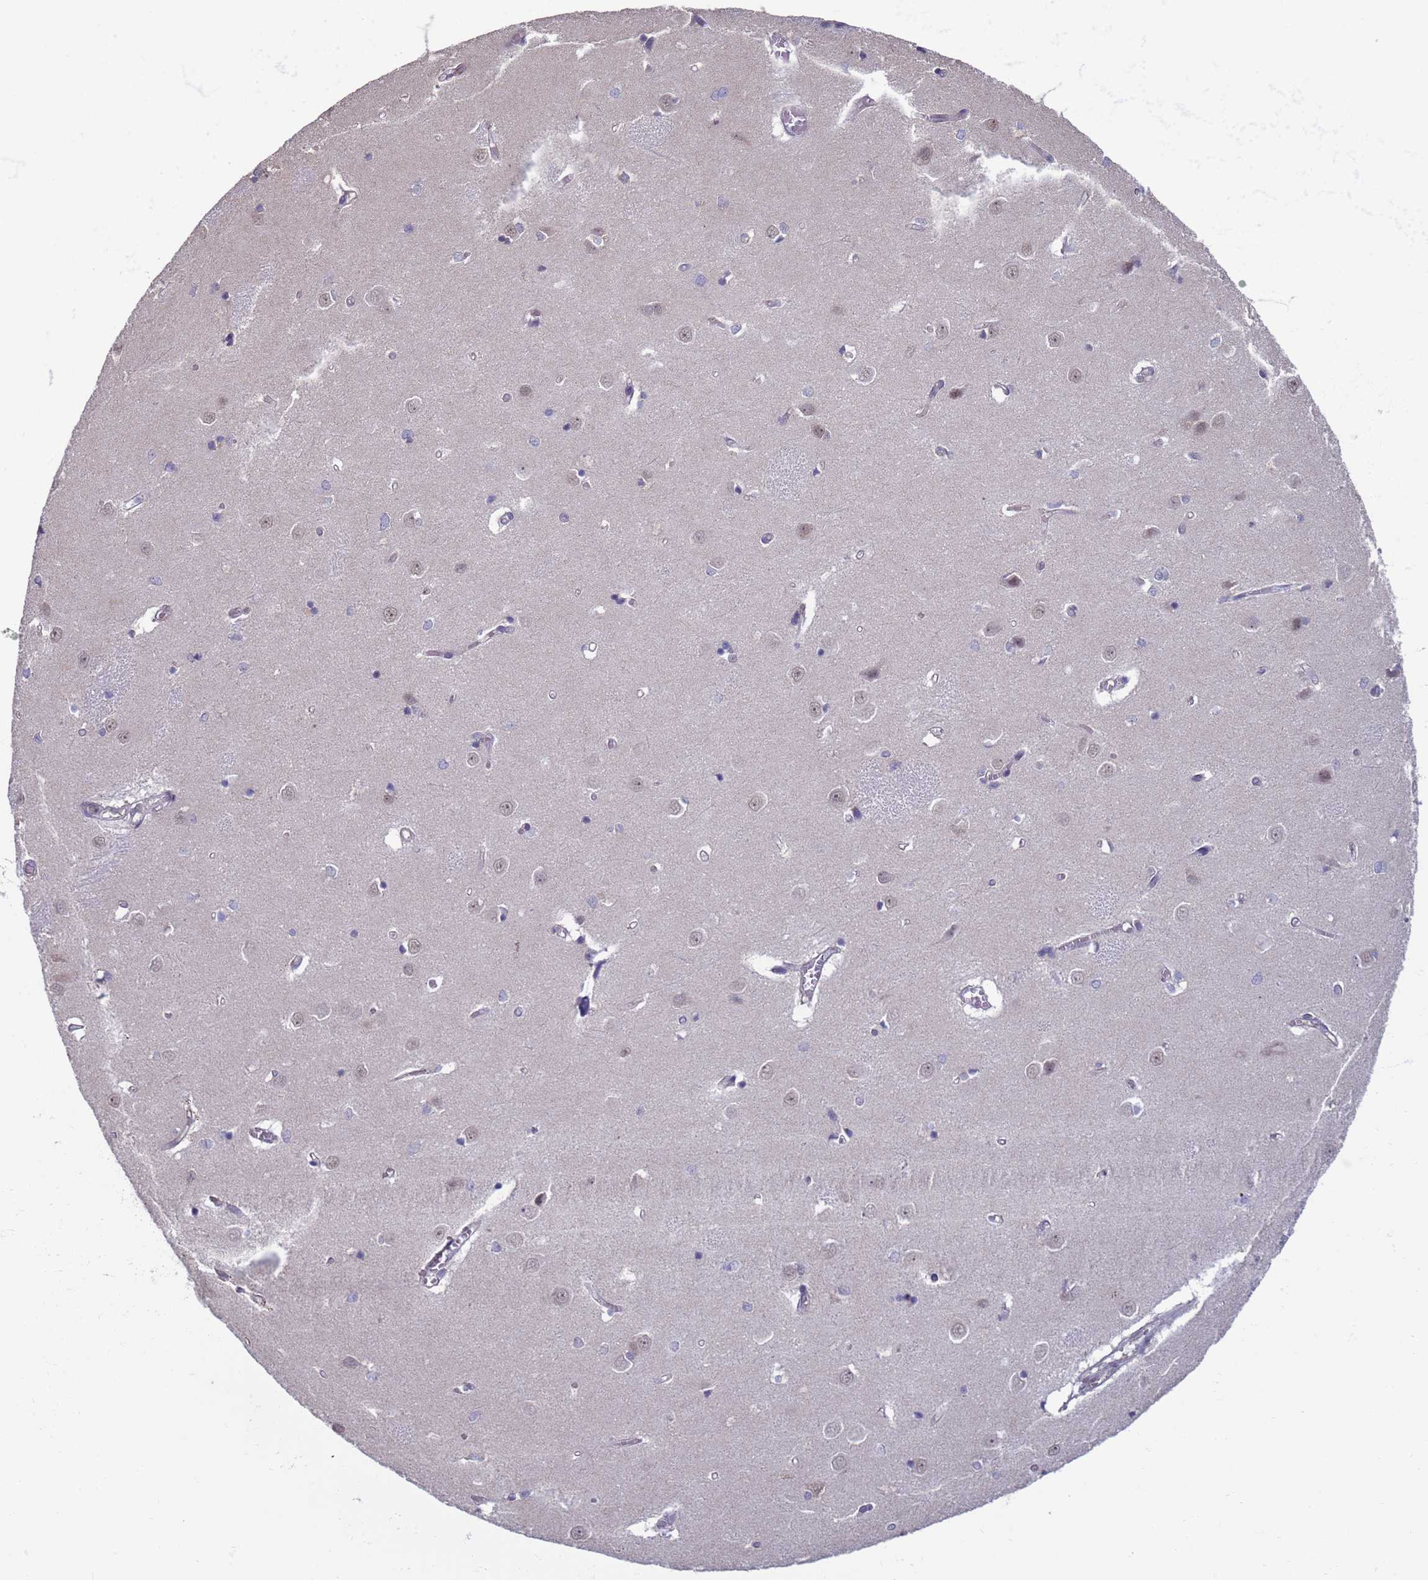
{"staining": {"intensity": "weak", "quantity": "<25%", "location": "nuclear"}, "tissue": "caudate", "cell_type": "Glial cells", "image_type": "normal", "snomed": [{"axis": "morphology", "description": "Normal tissue, NOS"}, {"axis": "topography", "description": "Lateral ventricle wall"}], "caption": "Glial cells are negative for brown protein staining in unremarkable caudate. The staining is performed using DAB brown chromogen with nuclei counter-stained in using hematoxylin.", "gene": "SAE1", "patient": {"sex": "male", "age": 37}}